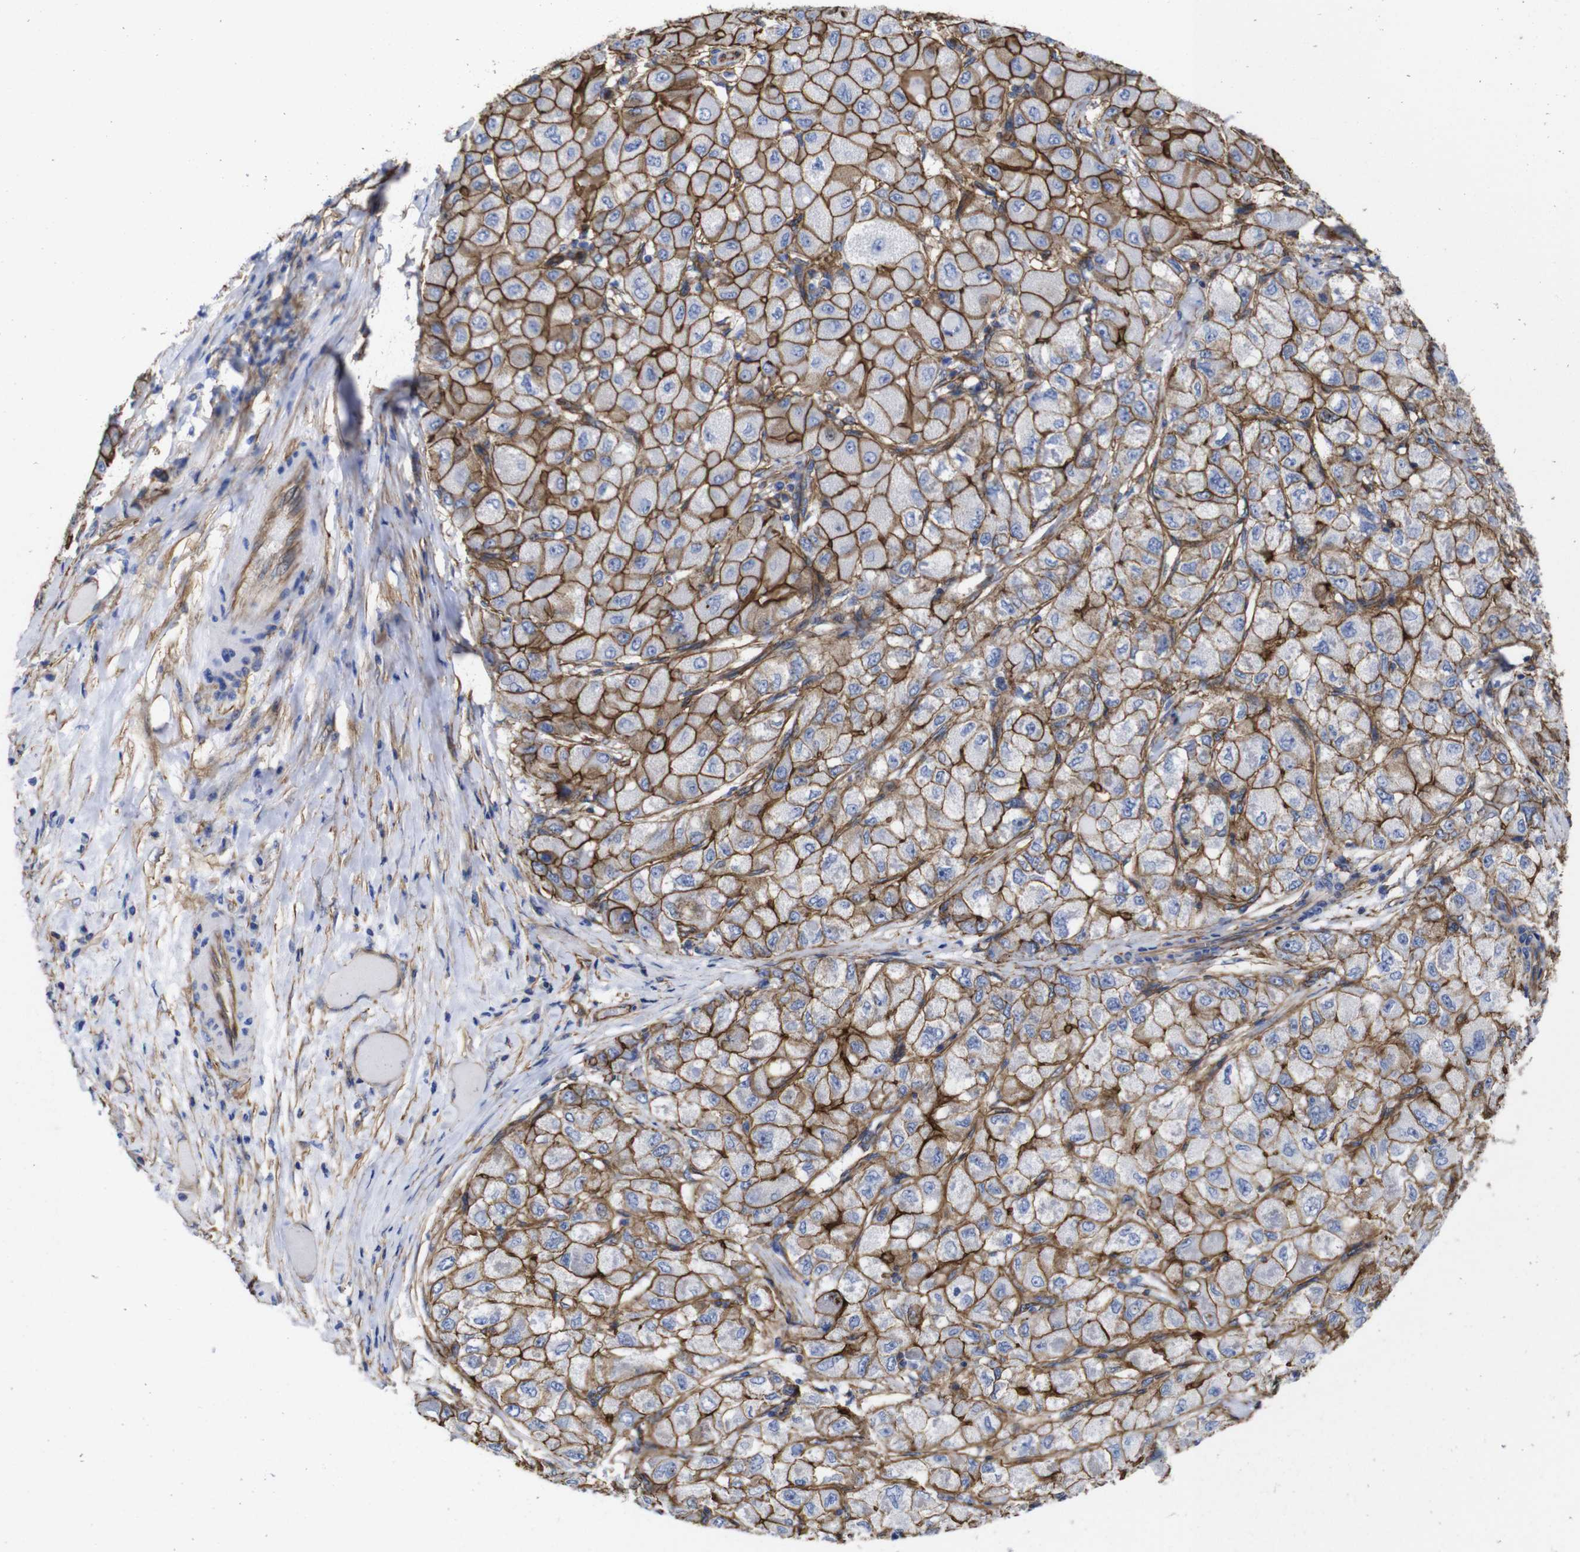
{"staining": {"intensity": "strong", "quantity": ">75%", "location": "cytoplasmic/membranous"}, "tissue": "liver cancer", "cell_type": "Tumor cells", "image_type": "cancer", "snomed": [{"axis": "morphology", "description": "Carcinoma, Hepatocellular, NOS"}, {"axis": "topography", "description": "Liver"}], "caption": "Immunohistochemistry staining of liver cancer (hepatocellular carcinoma), which displays high levels of strong cytoplasmic/membranous staining in about >75% of tumor cells indicating strong cytoplasmic/membranous protein staining. The staining was performed using DAB (3,3'-diaminobenzidine) (brown) for protein detection and nuclei were counterstained in hematoxylin (blue).", "gene": "SPTBN1", "patient": {"sex": "male", "age": 80}}